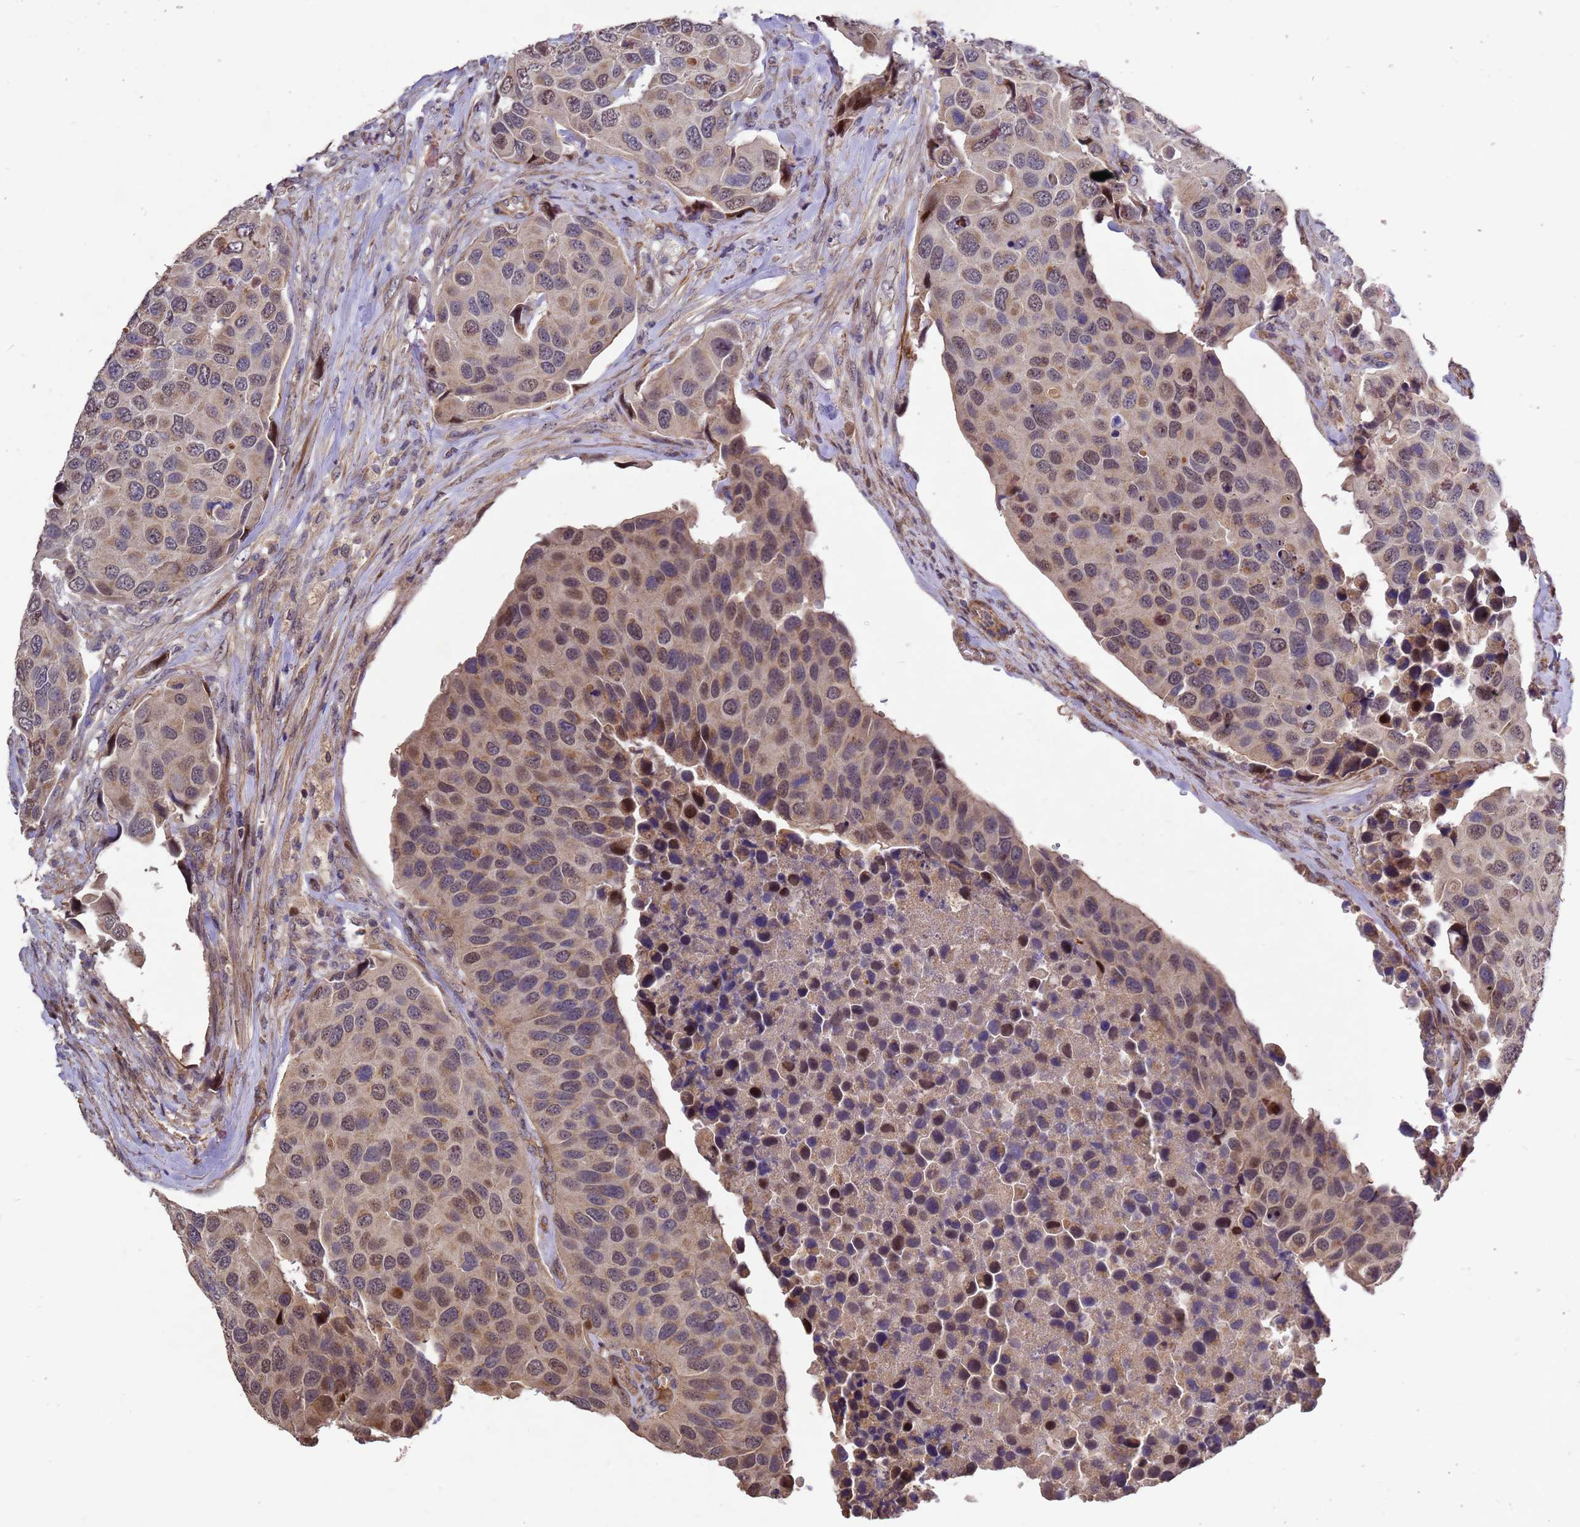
{"staining": {"intensity": "moderate", "quantity": ">75%", "location": "cytoplasmic/membranous,nuclear"}, "tissue": "urothelial cancer", "cell_type": "Tumor cells", "image_type": "cancer", "snomed": [{"axis": "morphology", "description": "Urothelial carcinoma, High grade"}, {"axis": "topography", "description": "Urinary bladder"}], "caption": "The histopathology image displays a brown stain indicating the presence of a protein in the cytoplasmic/membranous and nuclear of tumor cells in urothelial carcinoma (high-grade).", "gene": "RSPRY1", "patient": {"sex": "male", "age": 74}}